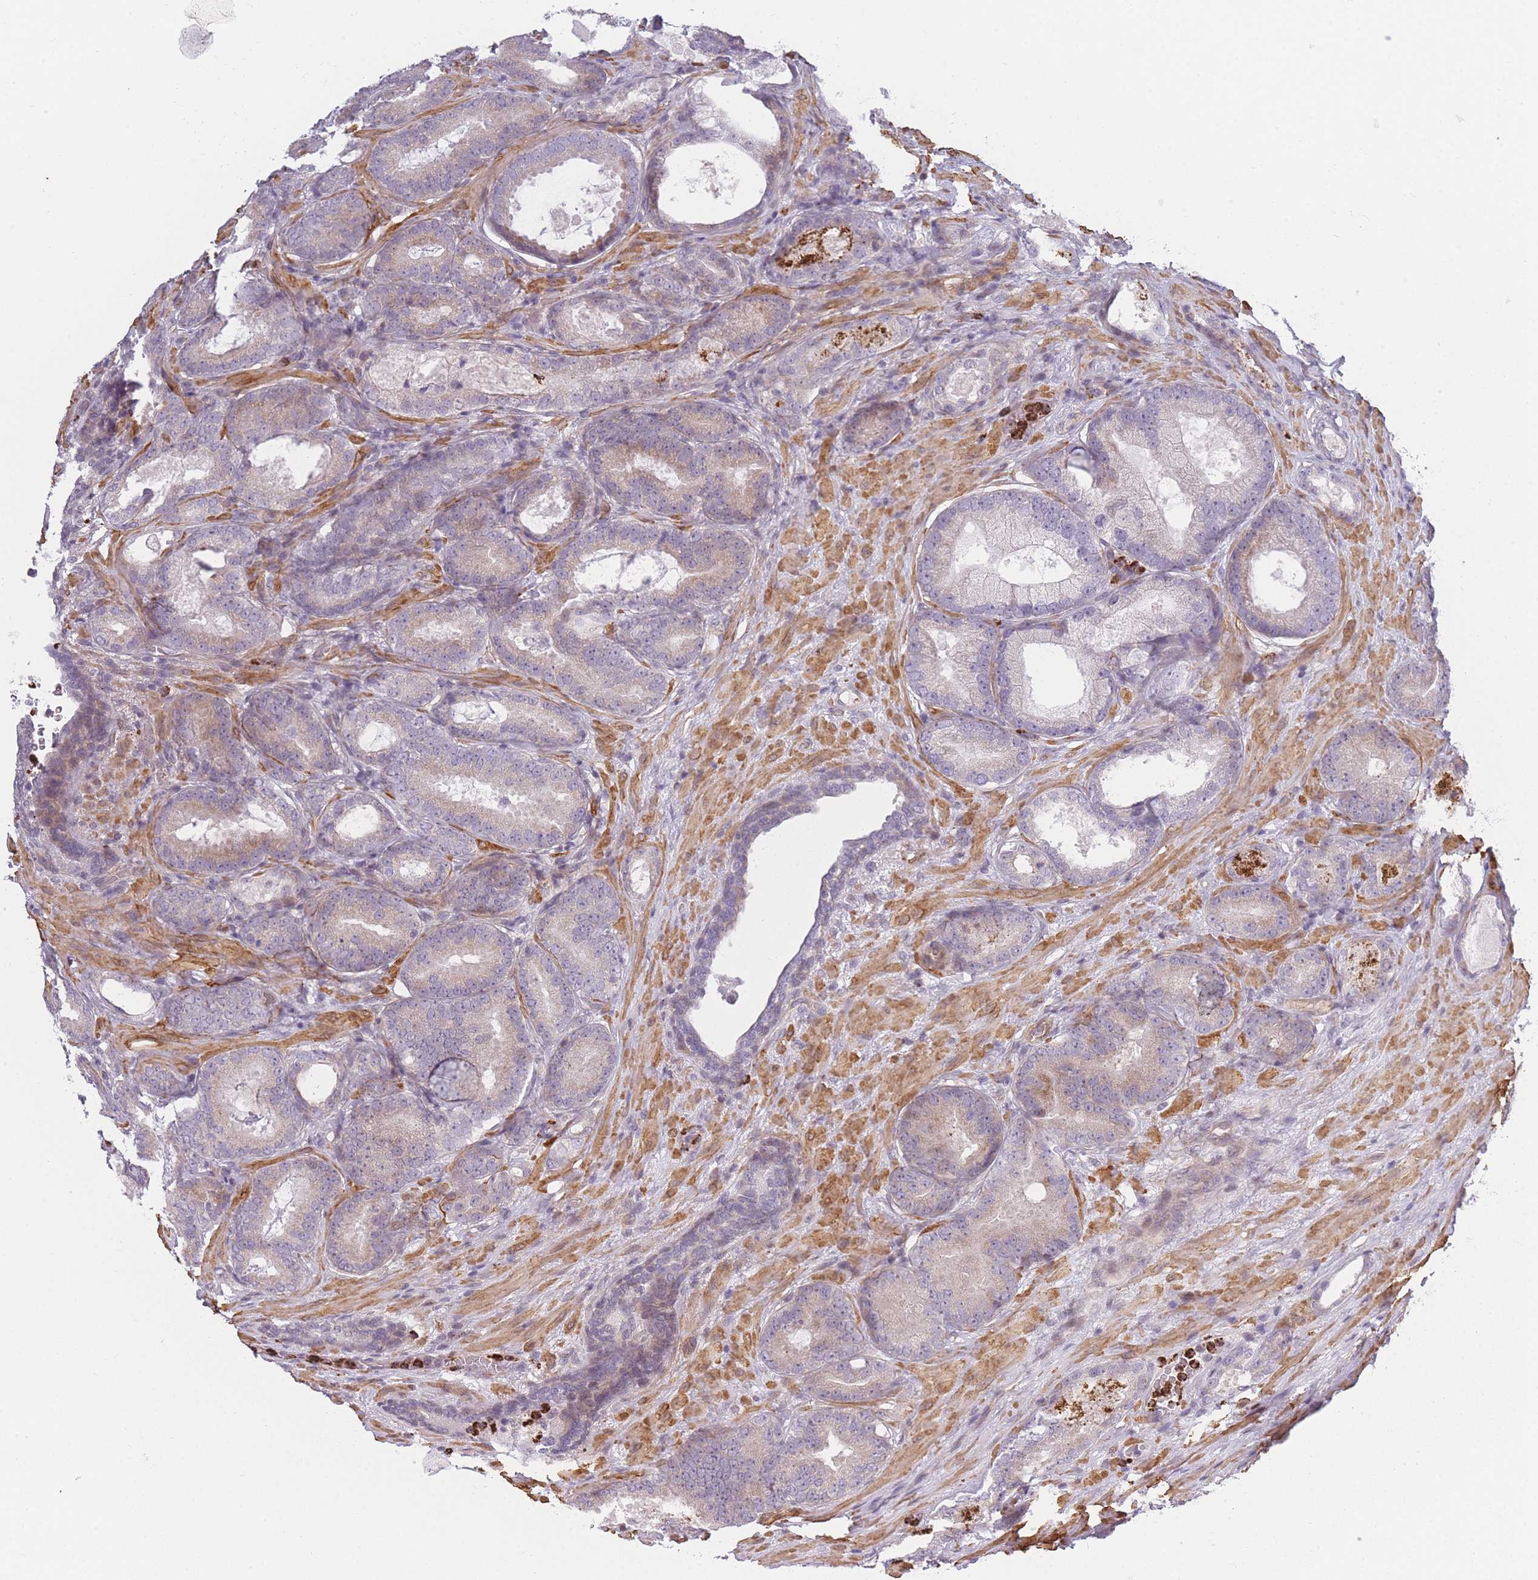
{"staining": {"intensity": "weak", "quantity": "25%-75%", "location": "cytoplasmic/membranous"}, "tissue": "prostate cancer", "cell_type": "Tumor cells", "image_type": "cancer", "snomed": [{"axis": "morphology", "description": "Adenocarcinoma, High grade"}, {"axis": "topography", "description": "Prostate"}], "caption": "Prostate cancer stained for a protein demonstrates weak cytoplasmic/membranous positivity in tumor cells.", "gene": "SLC7A6", "patient": {"sex": "male", "age": 66}}